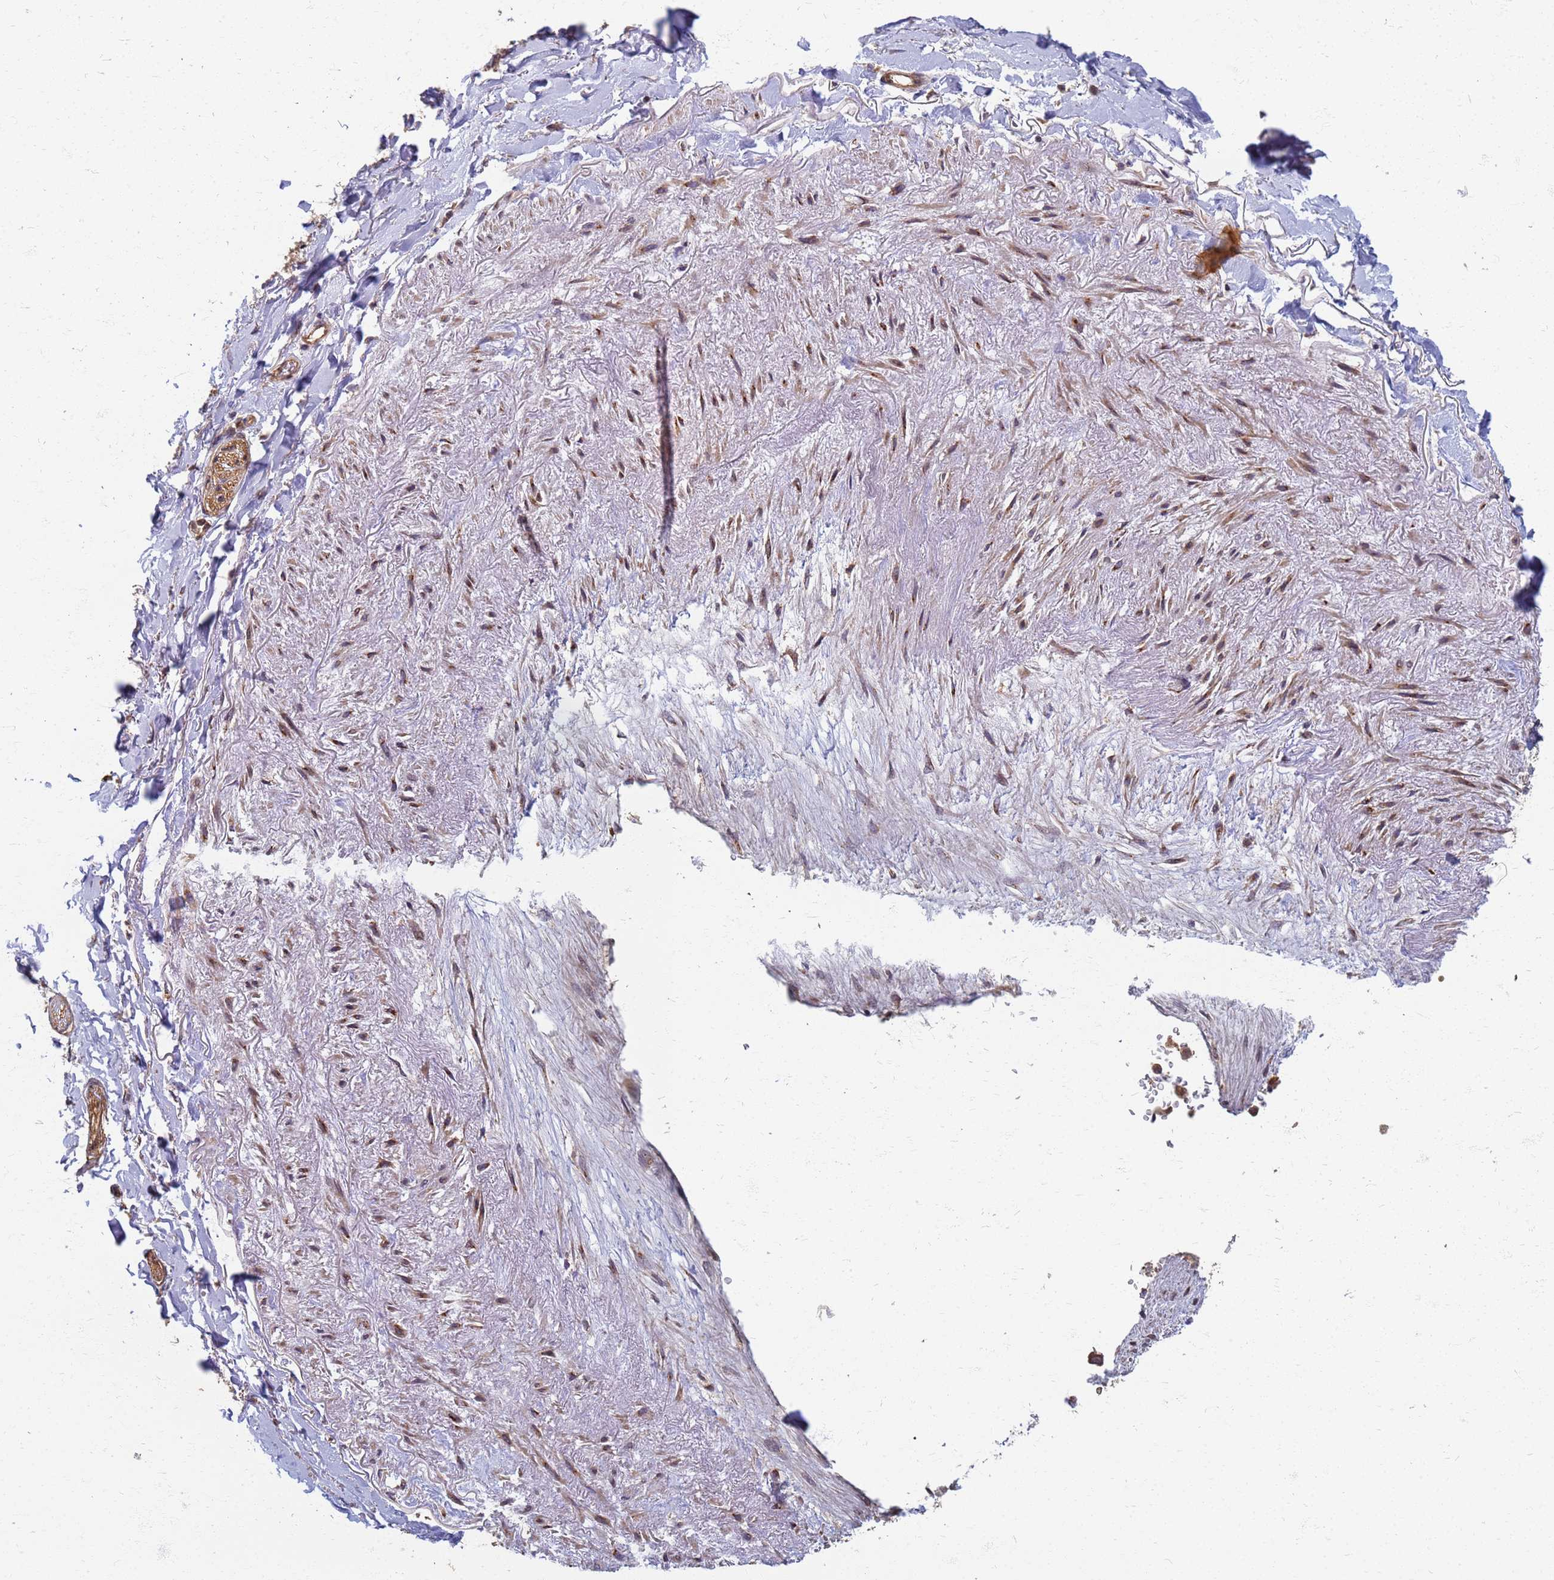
{"staining": {"intensity": "negative", "quantity": "none", "location": "none"}, "tissue": "adipose tissue", "cell_type": "Adipocytes", "image_type": "normal", "snomed": [{"axis": "morphology", "description": "Normal tissue, NOS"}, {"axis": "topography", "description": "Cartilage tissue"}], "caption": "IHC of normal adipose tissue exhibits no positivity in adipocytes.", "gene": "ITGB4", "patient": {"sex": "male", "age": 73}}